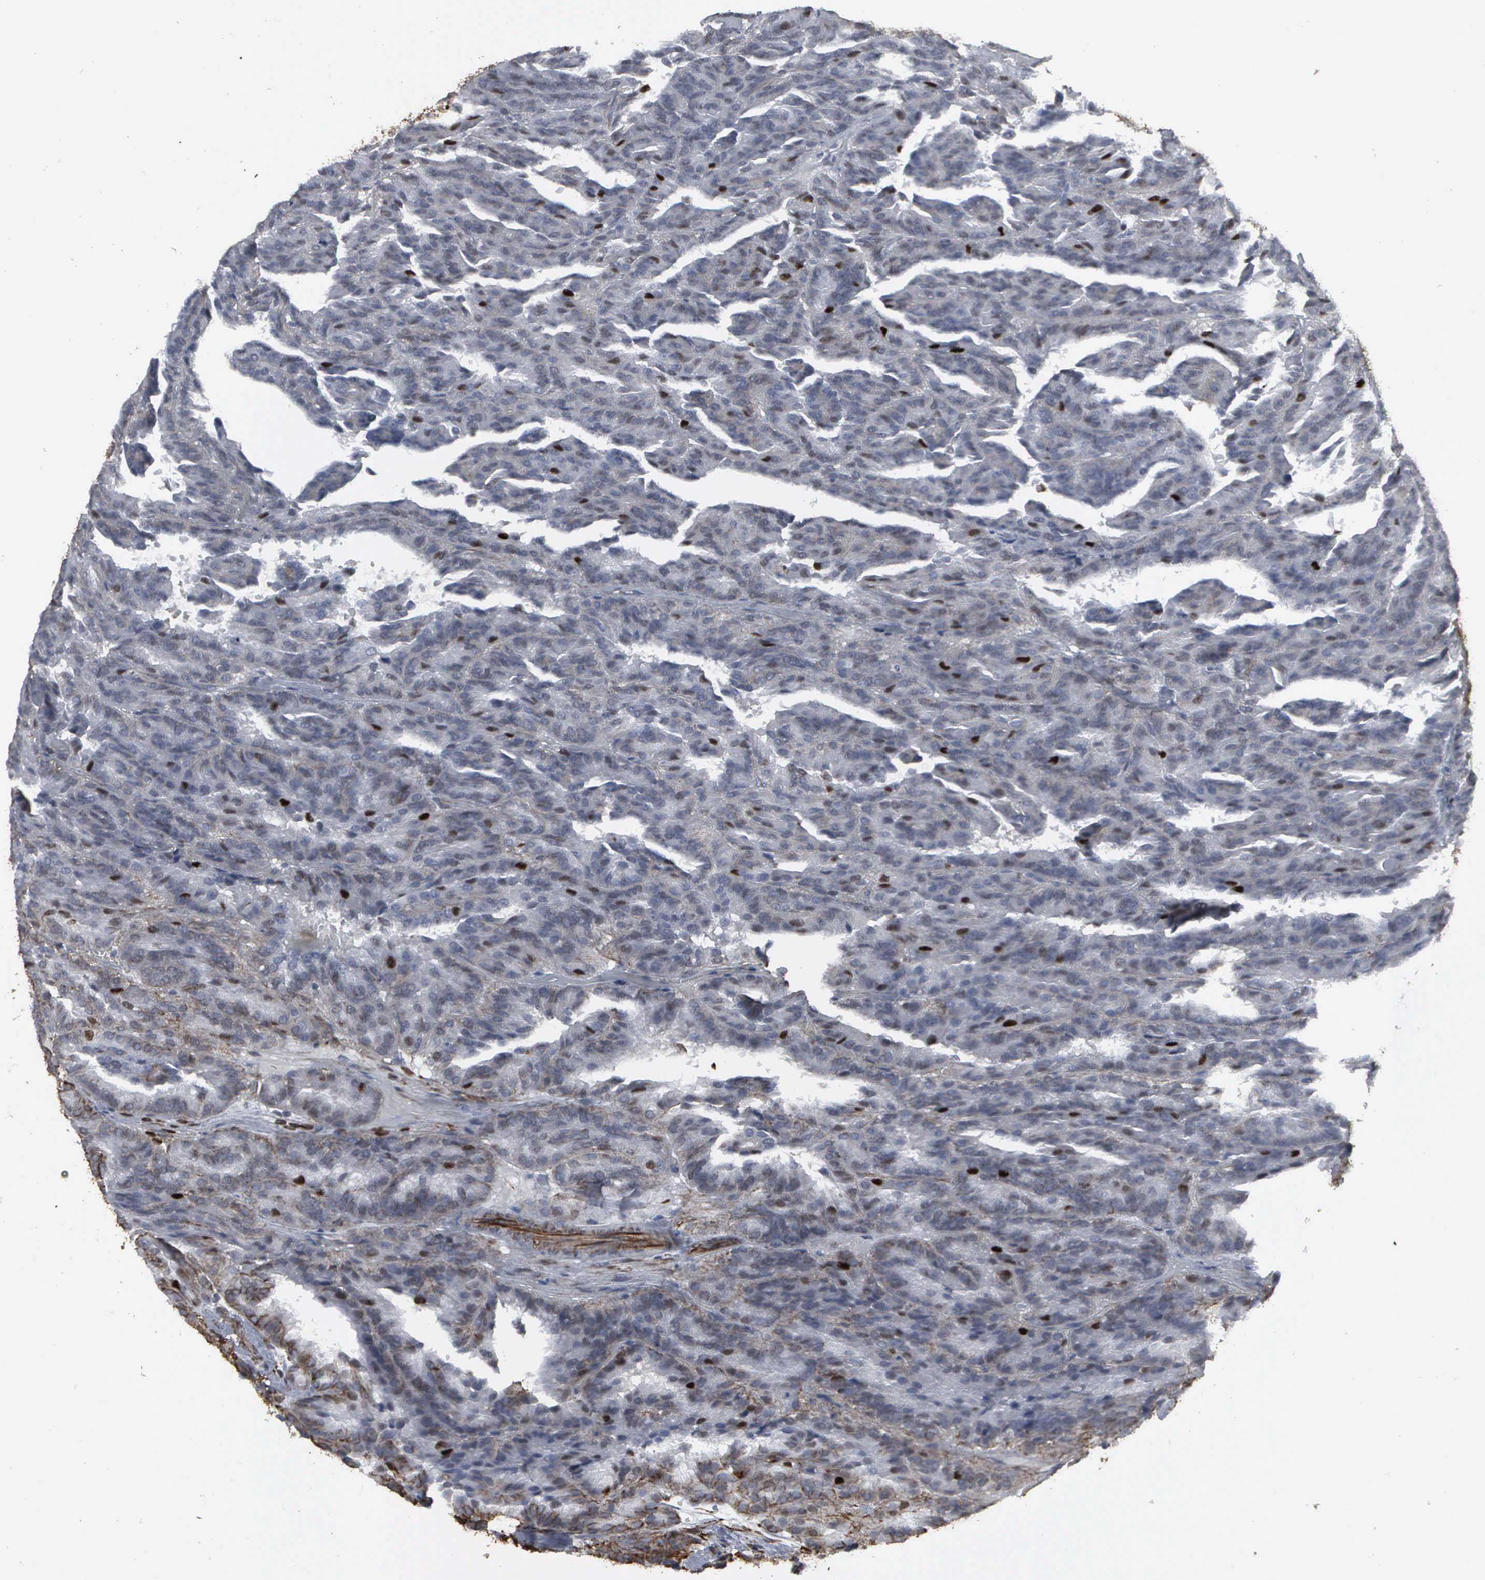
{"staining": {"intensity": "moderate", "quantity": "<25%", "location": "nuclear"}, "tissue": "renal cancer", "cell_type": "Tumor cells", "image_type": "cancer", "snomed": [{"axis": "morphology", "description": "Adenocarcinoma, NOS"}, {"axis": "topography", "description": "Kidney"}], "caption": "Immunohistochemical staining of renal cancer exhibits moderate nuclear protein staining in about <25% of tumor cells.", "gene": "CCNE1", "patient": {"sex": "male", "age": 46}}